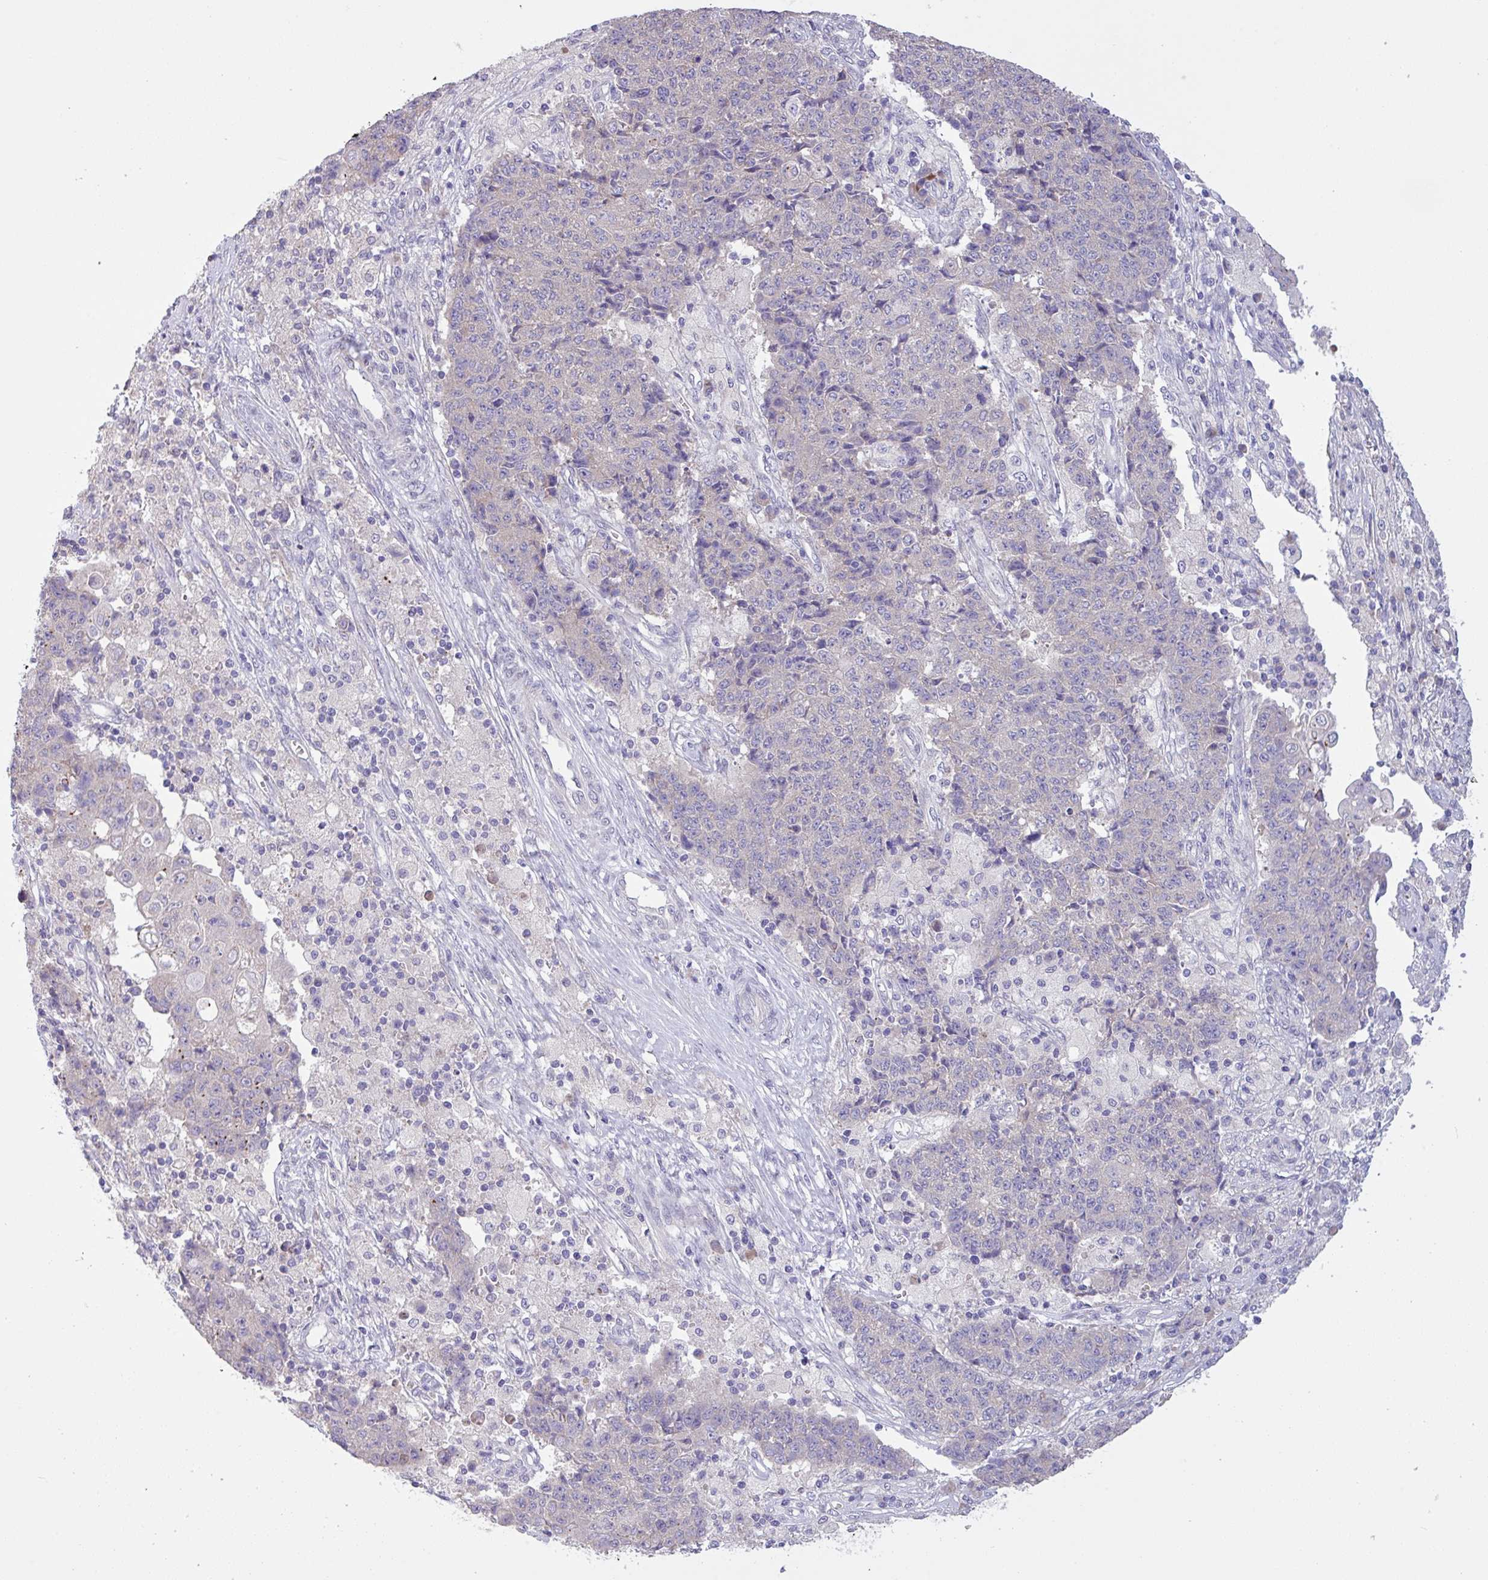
{"staining": {"intensity": "negative", "quantity": "none", "location": "none"}, "tissue": "ovarian cancer", "cell_type": "Tumor cells", "image_type": "cancer", "snomed": [{"axis": "morphology", "description": "Carcinoma, endometroid"}, {"axis": "topography", "description": "Ovary"}], "caption": "Tumor cells show no significant protein positivity in ovarian cancer.", "gene": "C20orf27", "patient": {"sex": "female", "age": 42}}